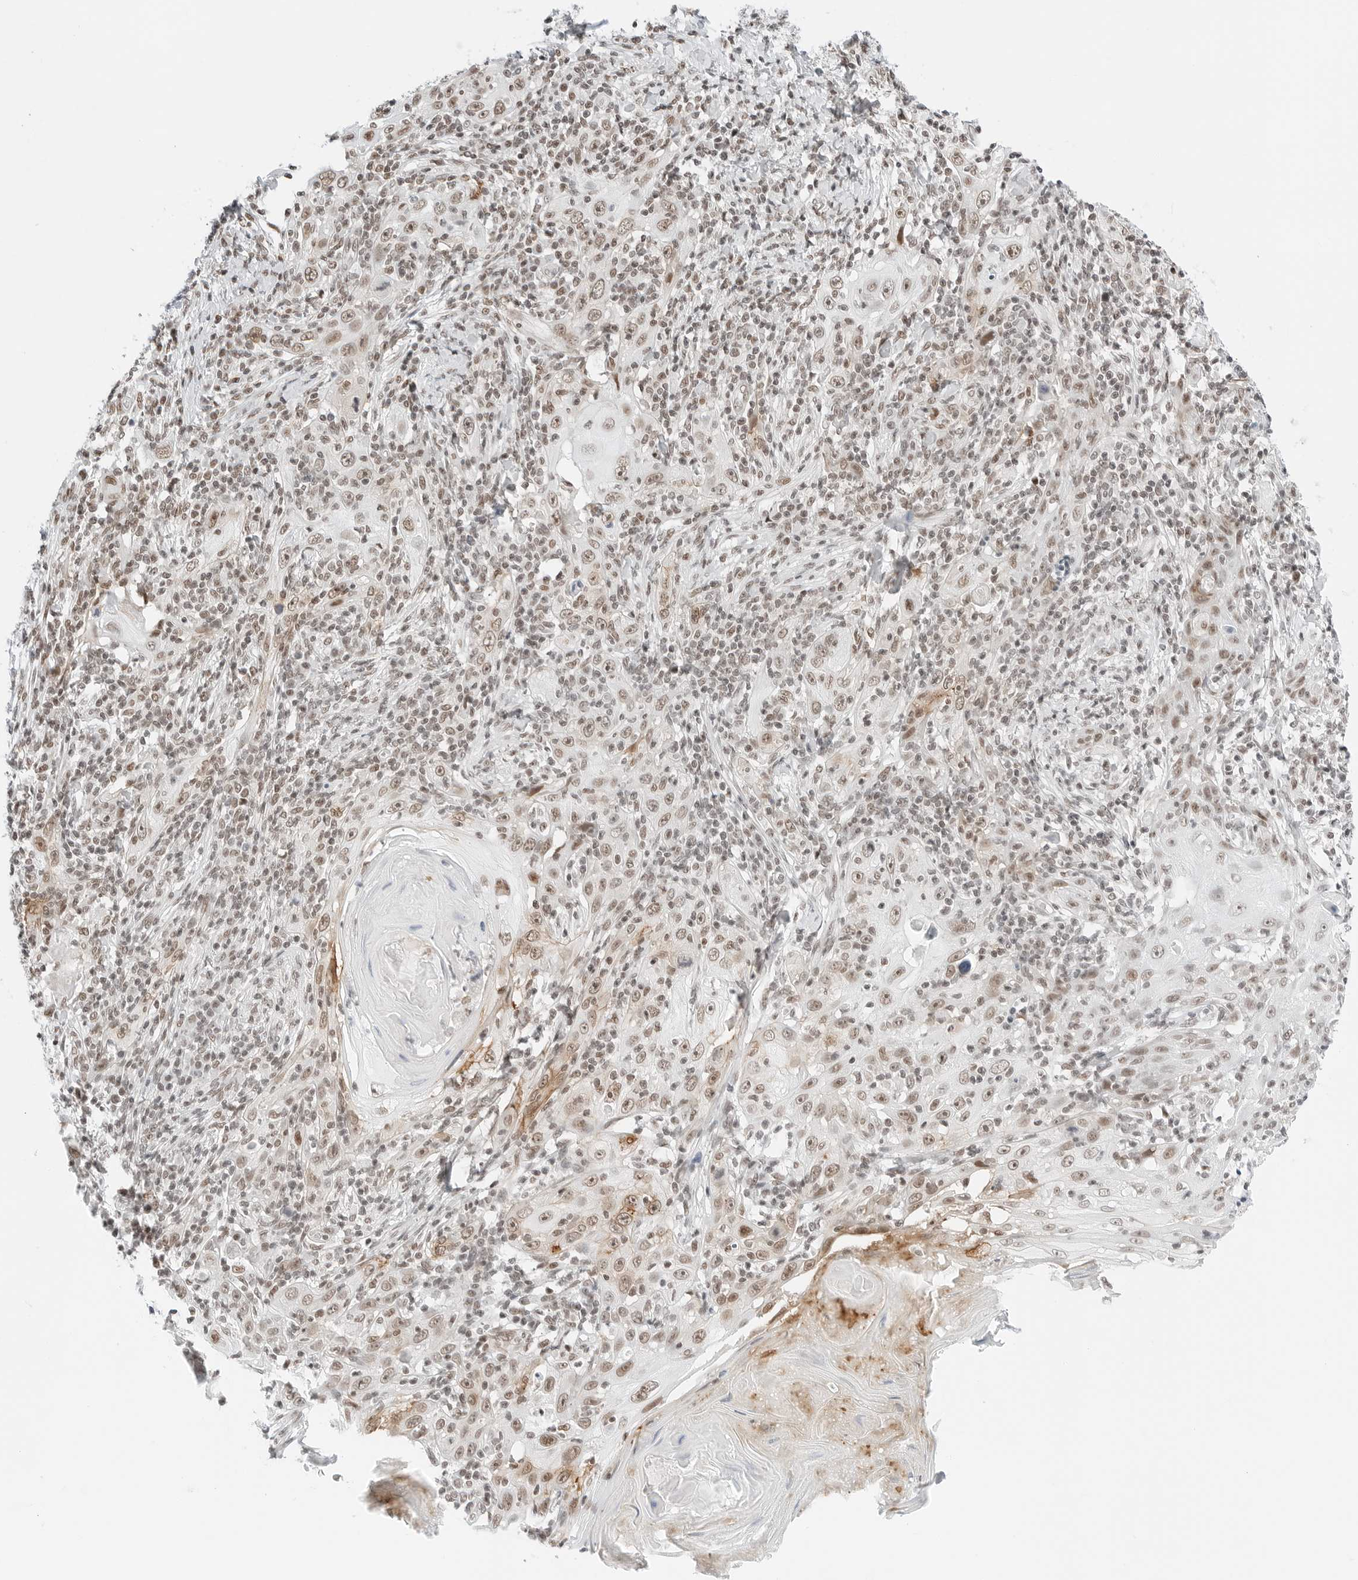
{"staining": {"intensity": "weak", "quantity": ">75%", "location": "nuclear"}, "tissue": "skin cancer", "cell_type": "Tumor cells", "image_type": "cancer", "snomed": [{"axis": "morphology", "description": "Squamous cell carcinoma, NOS"}, {"axis": "topography", "description": "Skin"}], "caption": "This is an image of IHC staining of skin cancer (squamous cell carcinoma), which shows weak positivity in the nuclear of tumor cells.", "gene": "CRTC2", "patient": {"sex": "female", "age": 88}}